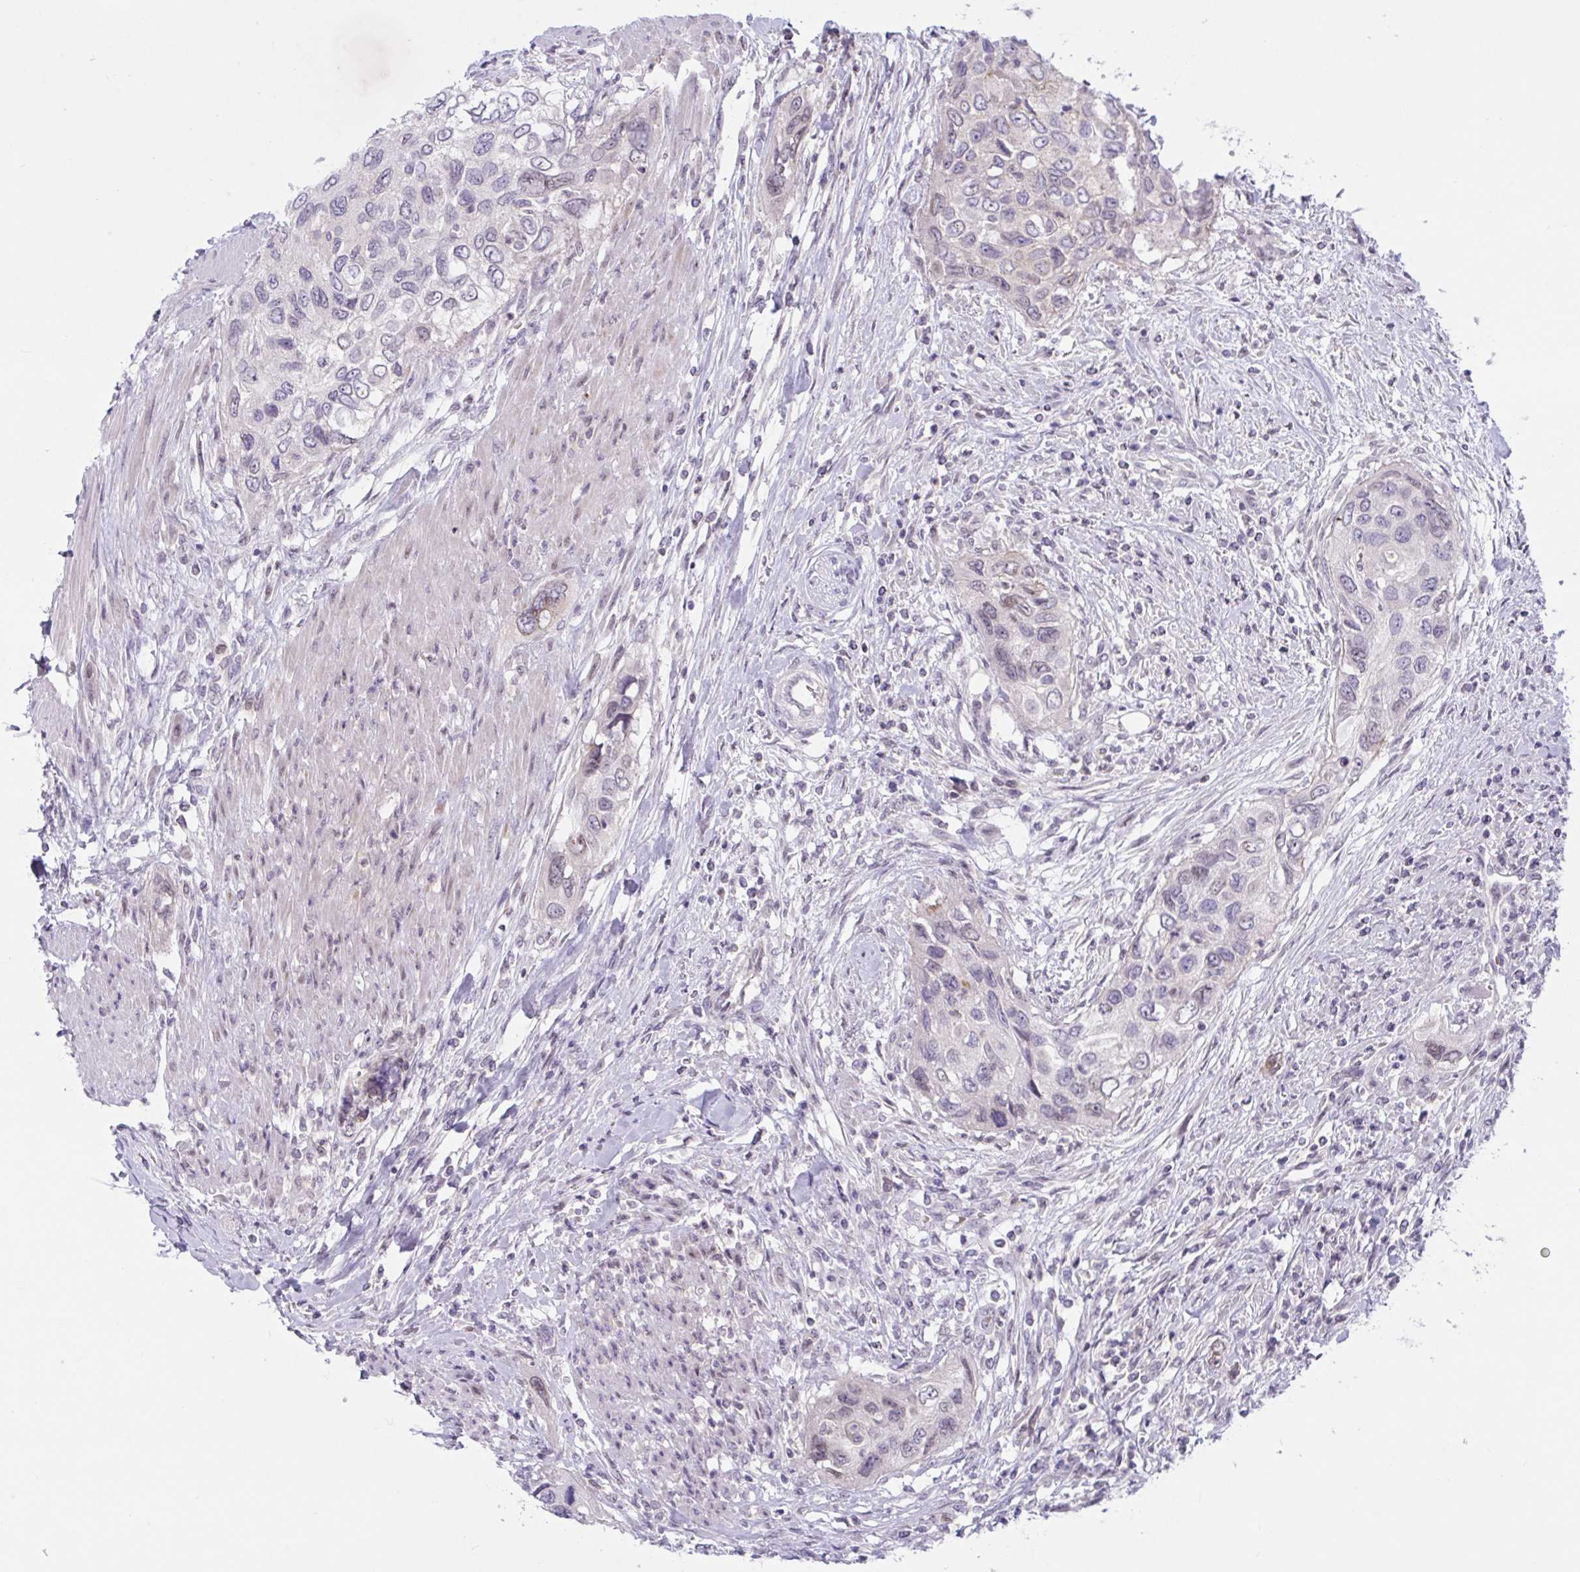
{"staining": {"intensity": "negative", "quantity": "none", "location": "none"}, "tissue": "urothelial cancer", "cell_type": "Tumor cells", "image_type": "cancer", "snomed": [{"axis": "morphology", "description": "Urothelial carcinoma, High grade"}, {"axis": "topography", "description": "Urinary bladder"}], "caption": "High-grade urothelial carcinoma was stained to show a protein in brown. There is no significant expression in tumor cells.", "gene": "TANK", "patient": {"sex": "female", "age": 60}}